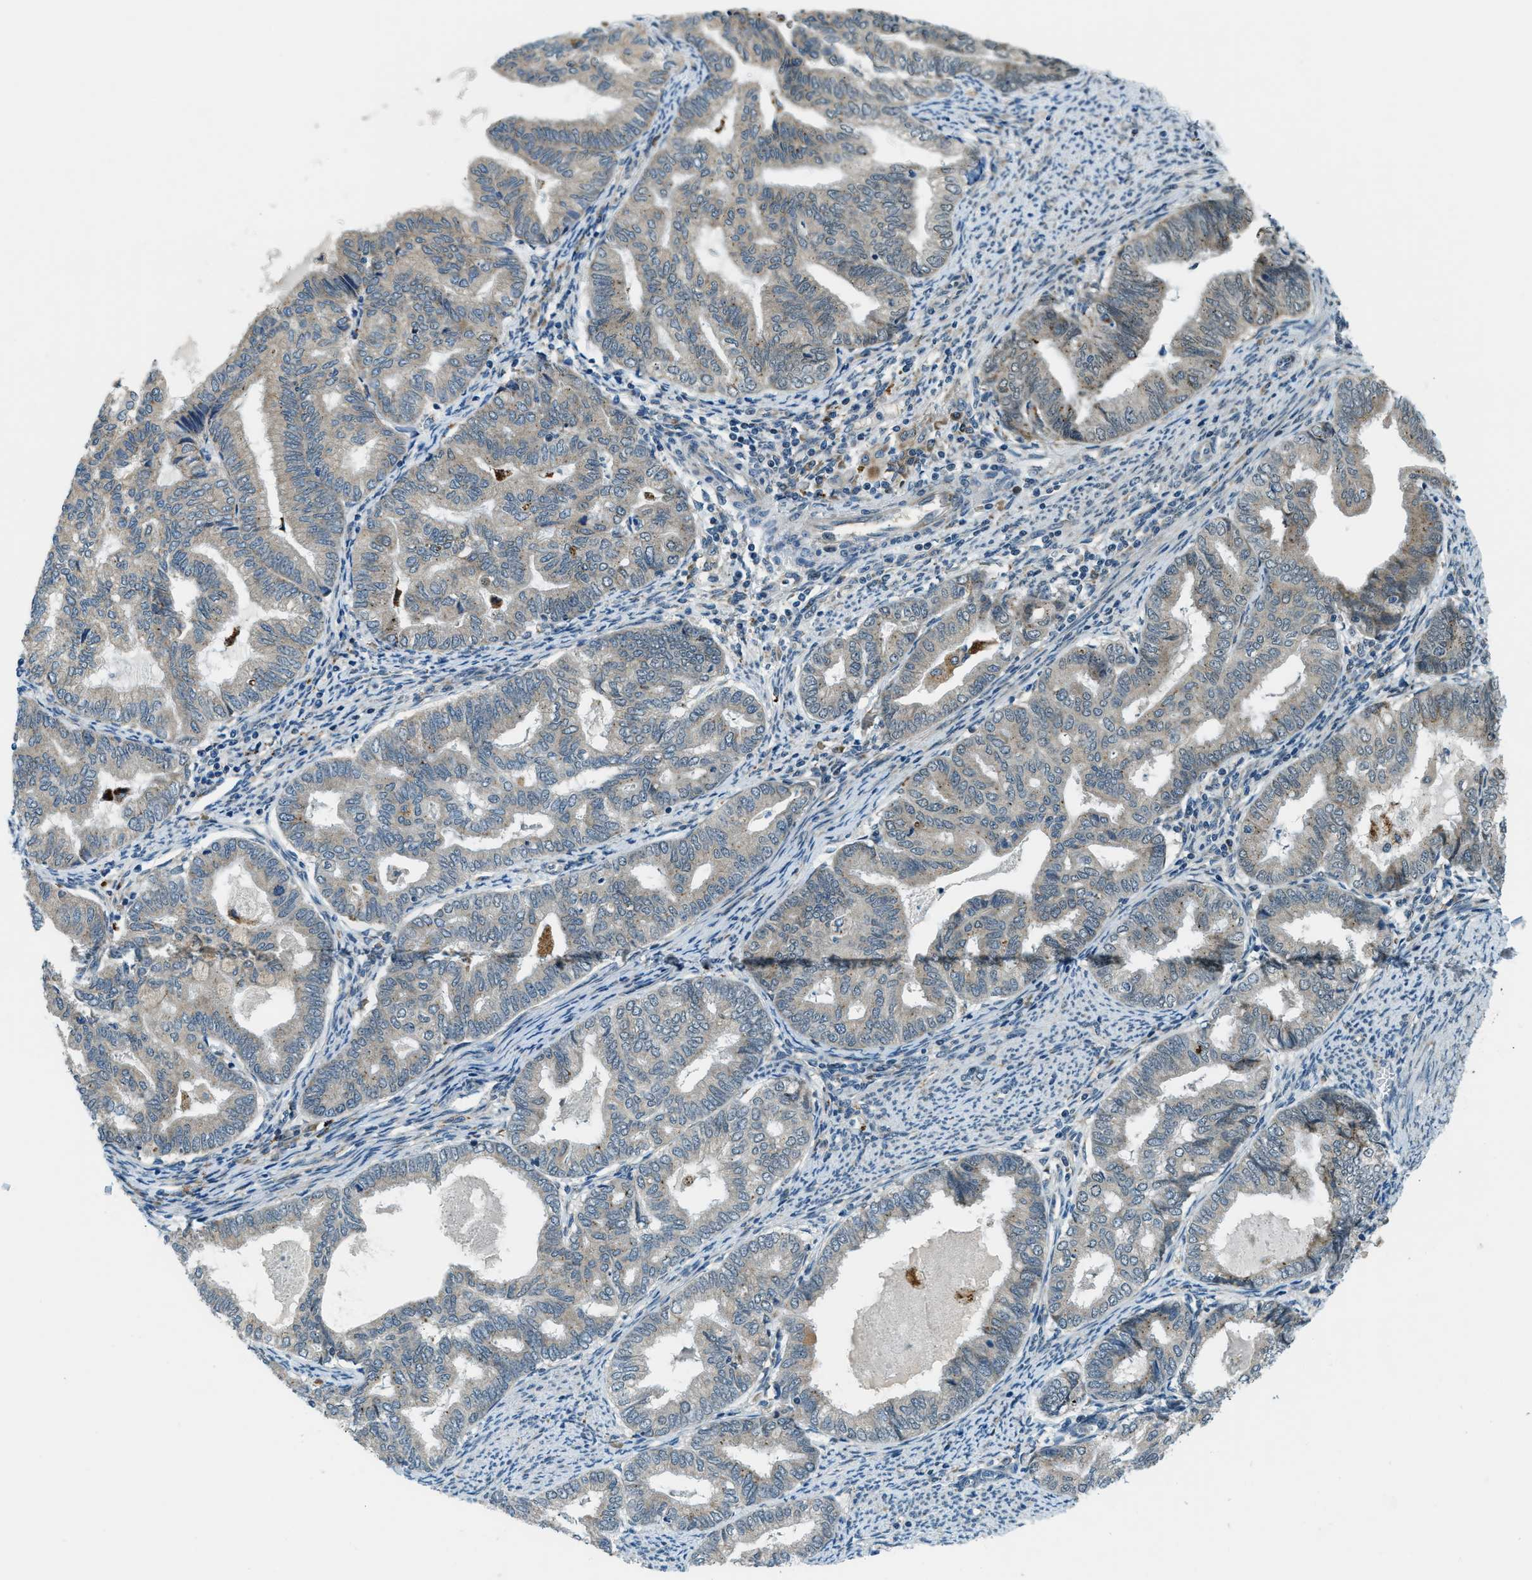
{"staining": {"intensity": "negative", "quantity": "none", "location": "none"}, "tissue": "endometrial cancer", "cell_type": "Tumor cells", "image_type": "cancer", "snomed": [{"axis": "morphology", "description": "Adenocarcinoma, NOS"}, {"axis": "topography", "description": "Endometrium"}], "caption": "An immunohistochemistry (IHC) histopathology image of endometrial adenocarcinoma is shown. There is no staining in tumor cells of endometrial adenocarcinoma.", "gene": "GINM1", "patient": {"sex": "female", "age": 79}}